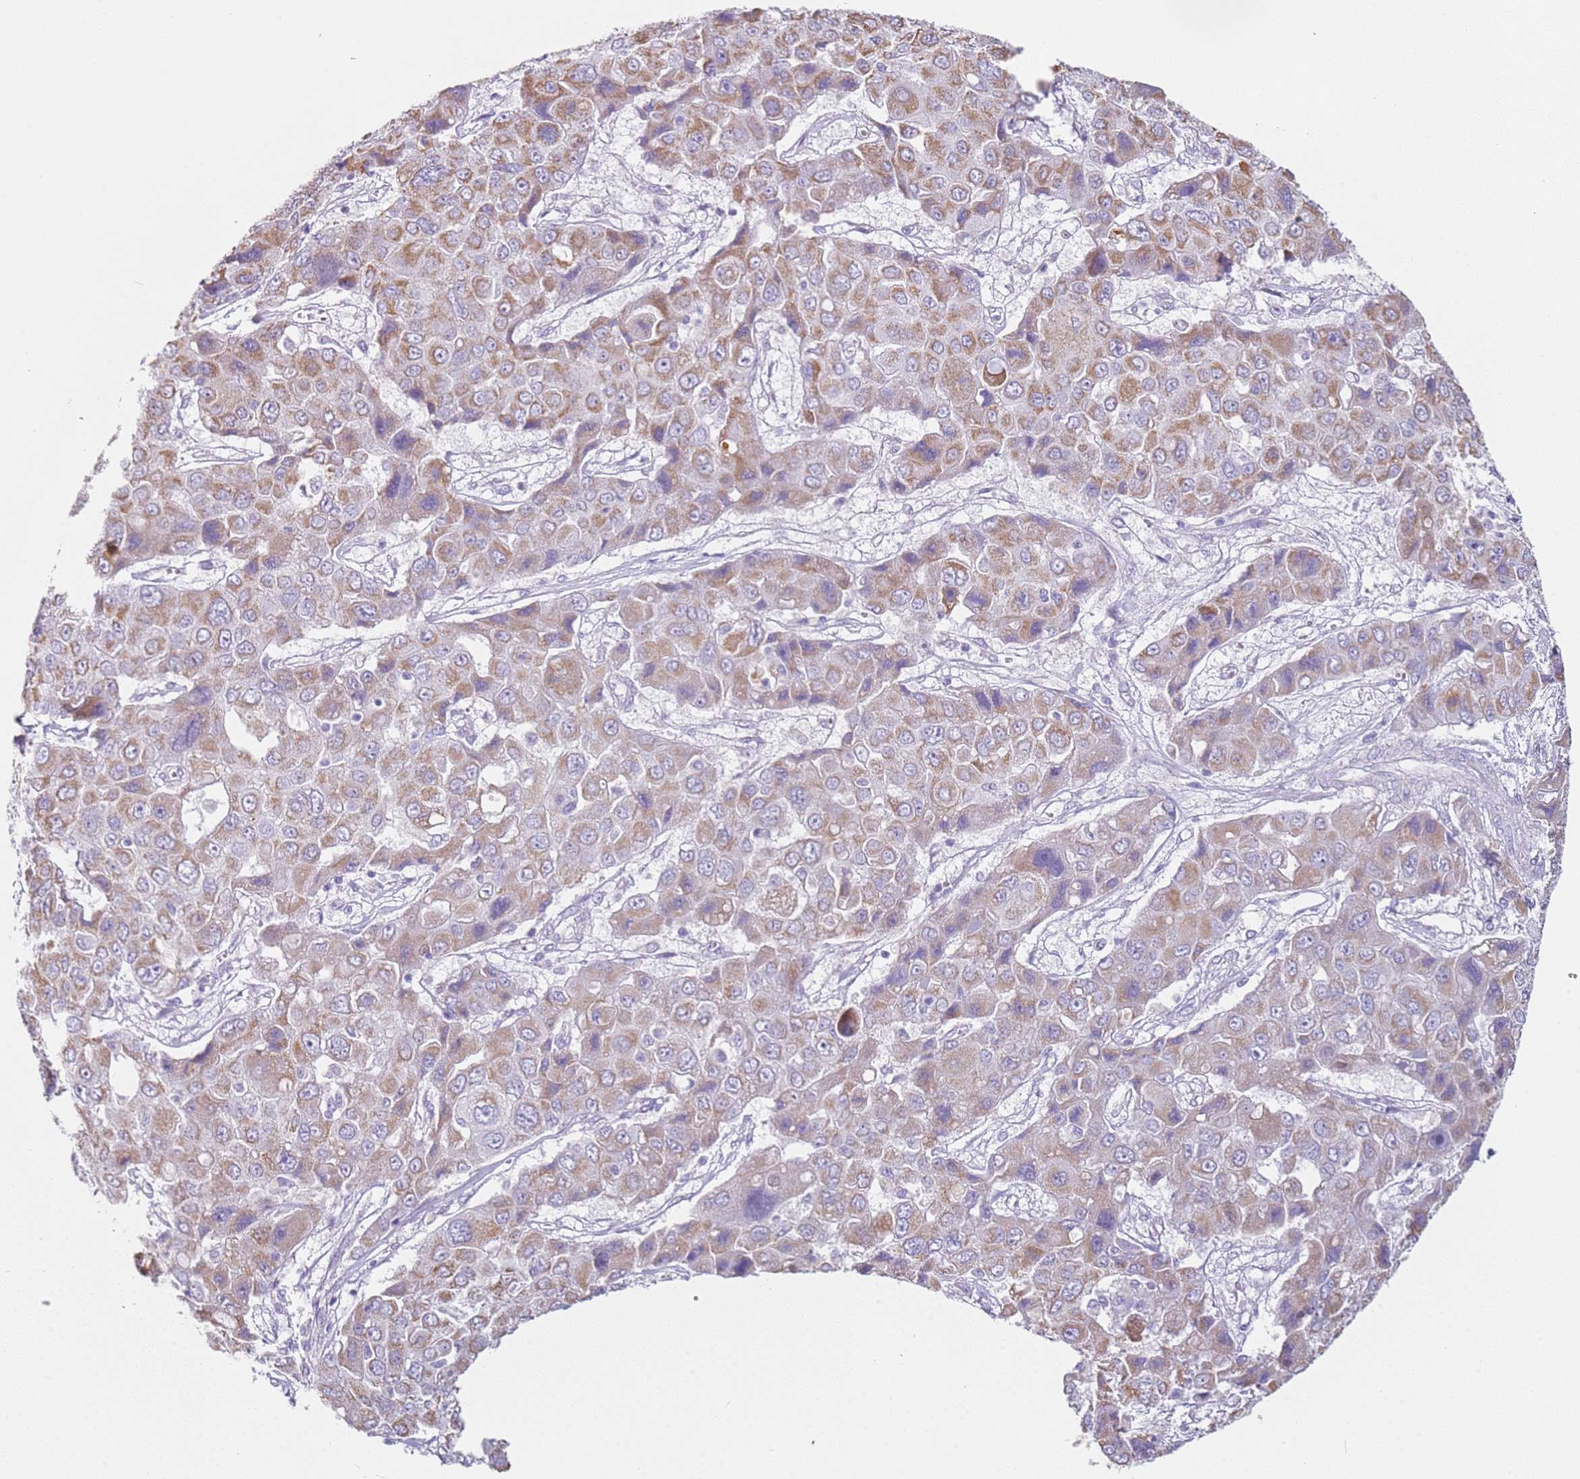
{"staining": {"intensity": "moderate", "quantity": "25%-75%", "location": "cytoplasmic/membranous"}, "tissue": "liver cancer", "cell_type": "Tumor cells", "image_type": "cancer", "snomed": [{"axis": "morphology", "description": "Cholangiocarcinoma"}, {"axis": "topography", "description": "Liver"}], "caption": "Protein expression analysis of human liver cholangiocarcinoma reveals moderate cytoplasmic/membranous staining in approximately 25%-75% of tumor cells.", "gene": "ALS2", "patient": {"sex": "male", "age": 67}}